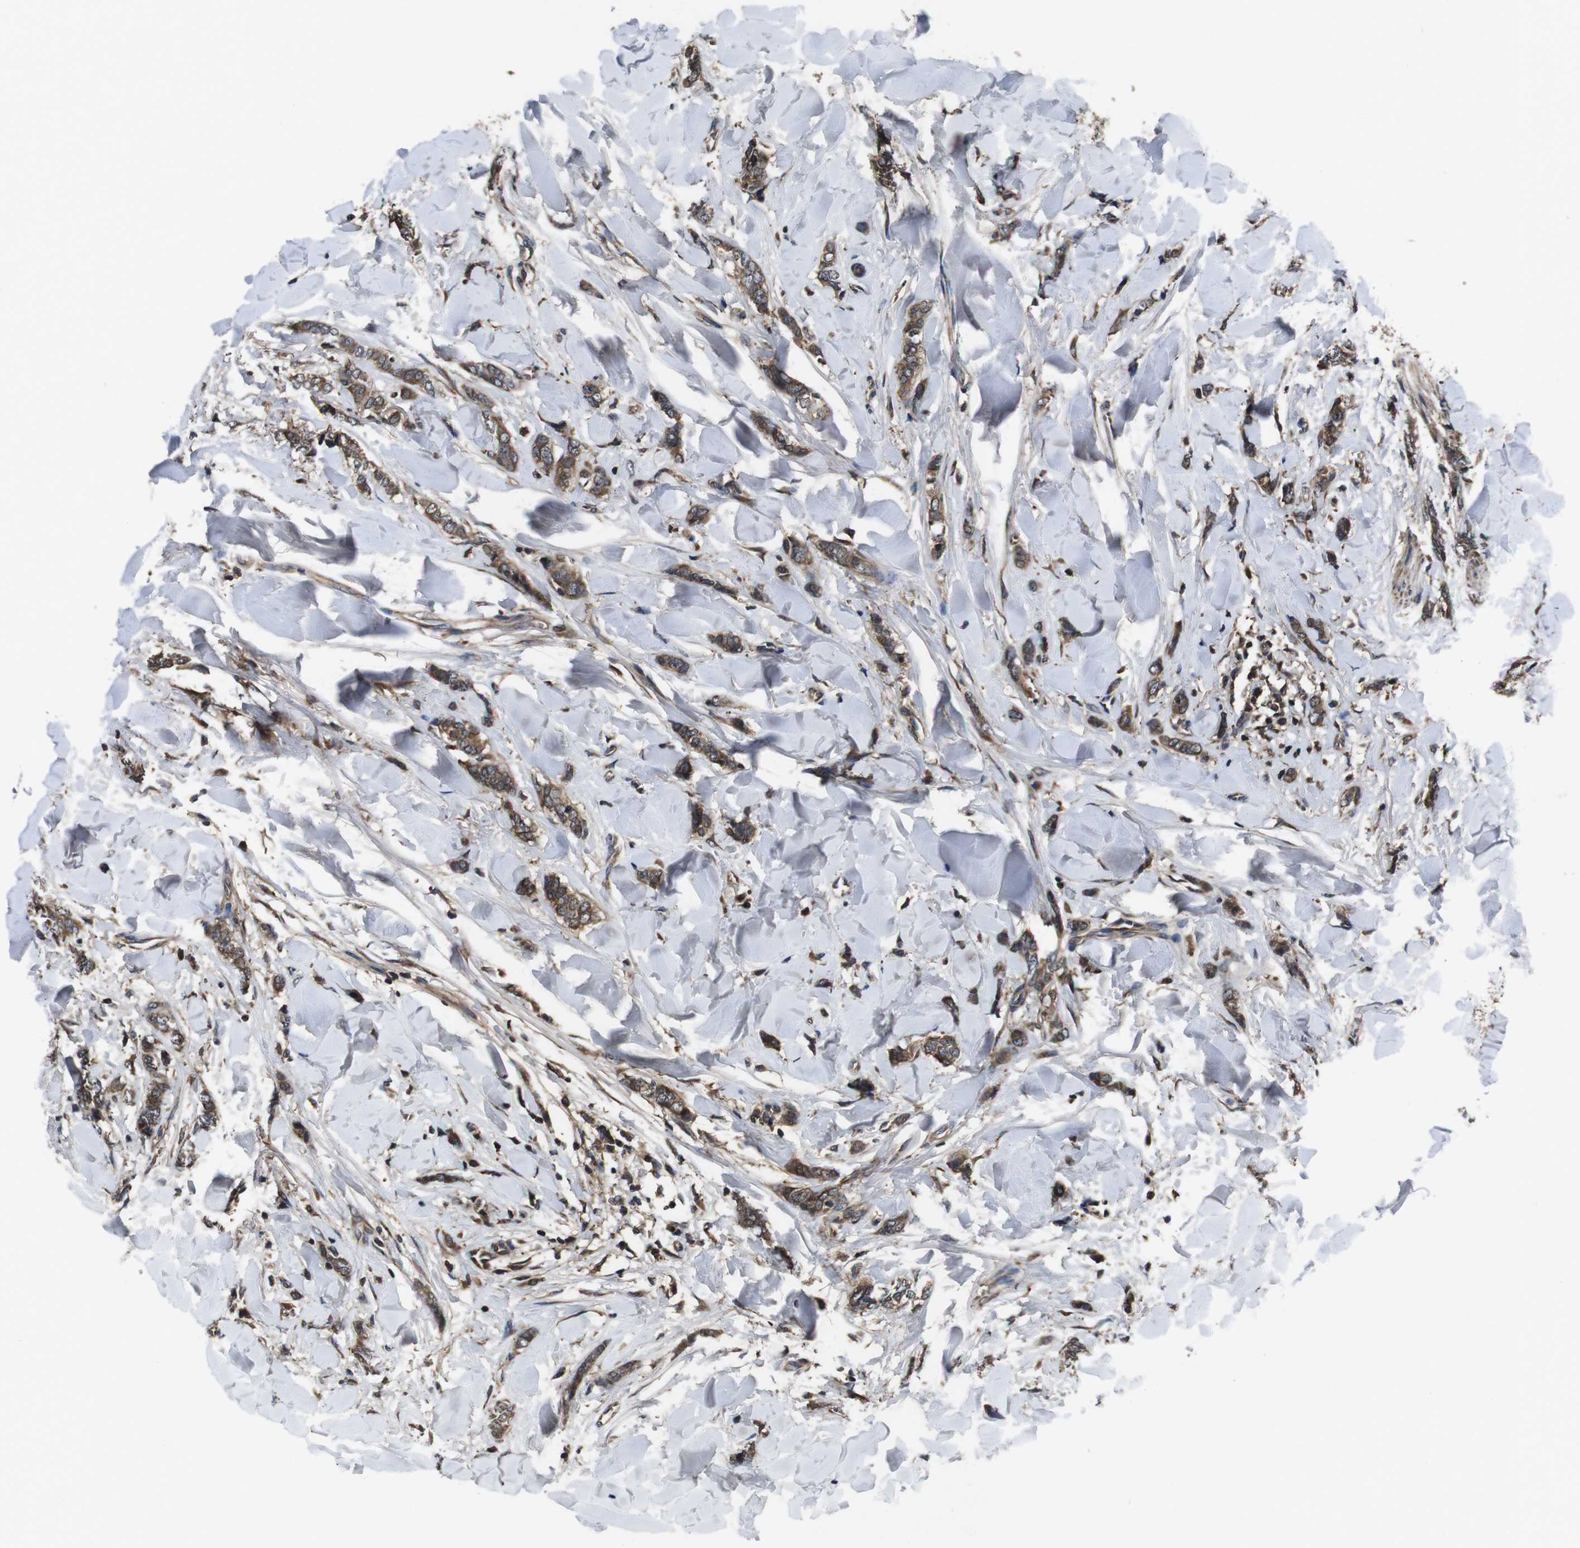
{"staining": {"intensity": "moderate", "quantity": ">75%", "location": "cytoplasmic/membranous"}, "tissue": "breast cancer", "cell_type": "Tumor cells", "image_type": "cancer", "snomed": [{"axis": "morphology", "description": "Lobular carcinoma"}, {"axis": "topography", "description": "Skin"}, {"axis": "topography", "description": "Breast"}], "caption": "Protein staining displays moderate cytoplasmic/membranous positivity in approximately >75% of tumor cells in breast lobular carcinoma.", "gene": "CXCL11", "patient": {"sex": "female", "age": 46}}